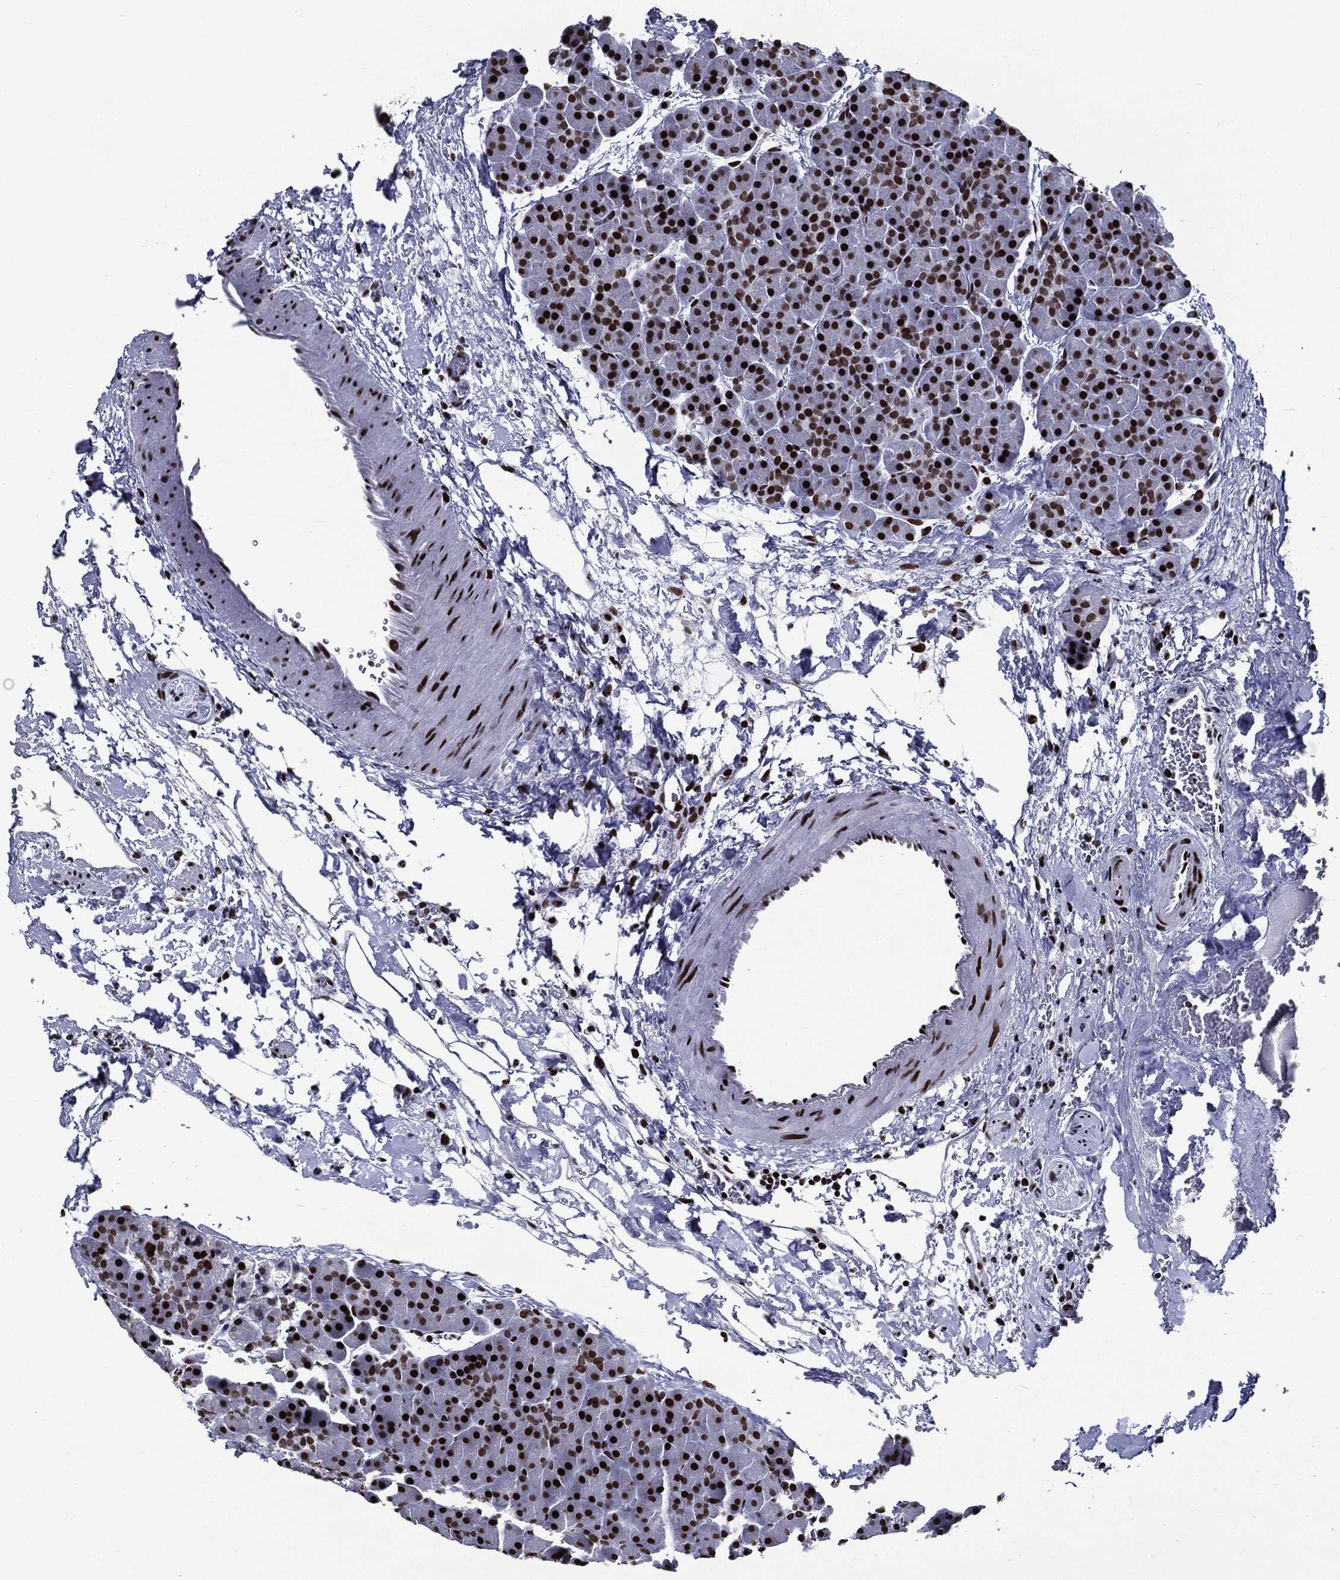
{"staining": {"intensity": "strong", "quantity": ">75%", "location": "nuclear"}, "tissue": "pancreas", "cell_type": "Exocrine glandular cells", "image_type": "normal", "snomed": [{"axis": "morphology", "description": "Normal tissue, NOS"}, {"axis": "topography", "description": "Pancreas"}], "caption": "Exocrine glandular cells exhibit strong nuclear positivity in about >75% of cells in normal pancreas.", "gene": "ZFP91", "patient": {"sex": "female", "age": 44}}